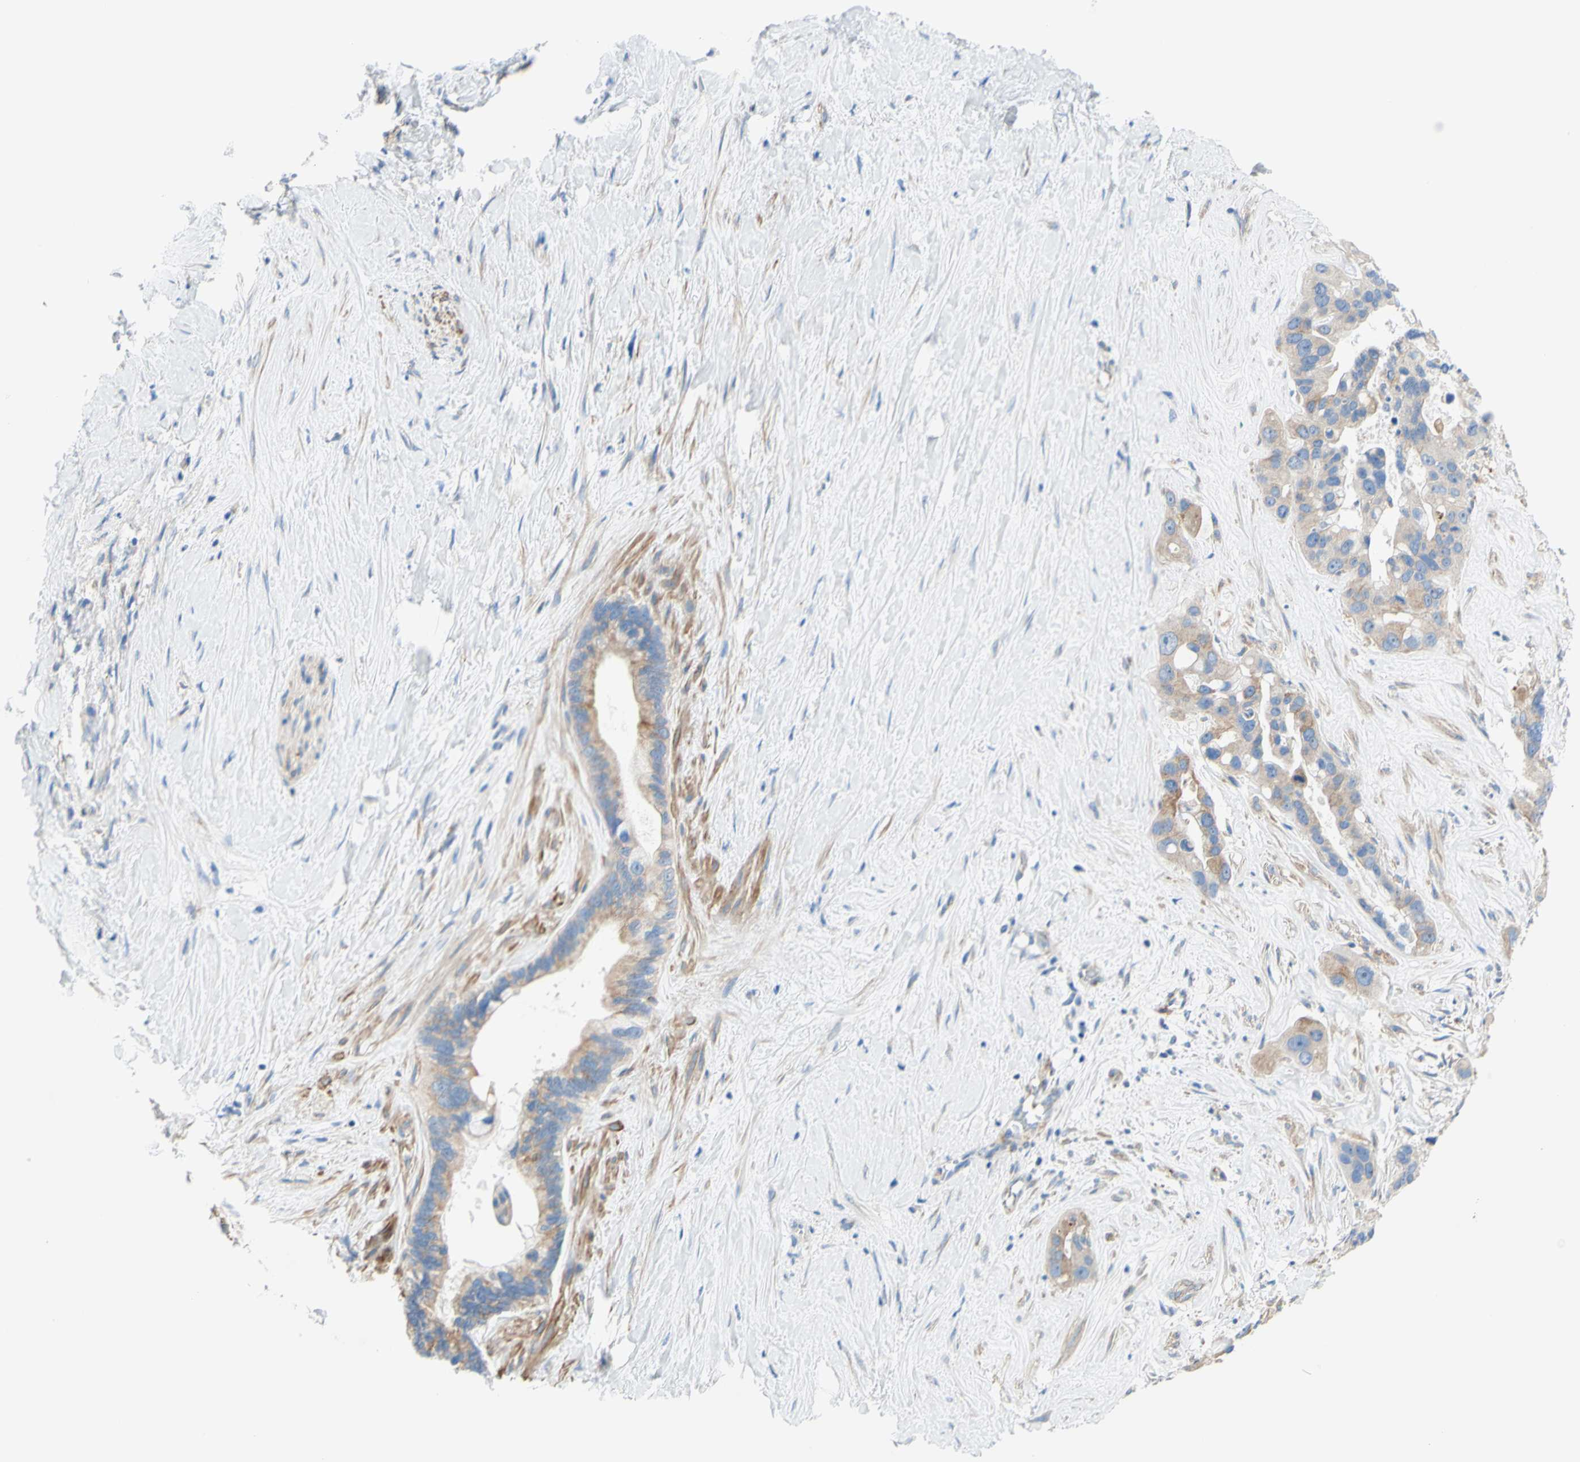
{"staining": {"intensity": "moderate", "quantity": "25%-75%", "location": "cytoplasmic/membranous"}, "tissue": "liver cancer", "cell_type": "Tumor cells", "image_type": "cancer", "snomed": [{"axis": "morphology", "description": "Cholangiocarcinoma"}, {"axis": "topography", "description": "Liver"}], "caption": "An immunohistochemistry micrograph of tumor tissue is shown. Protein staining in brown shows moderate cytoplasmic/membranous positivity in cholangiocarcinoma (liver) within tumor cells.", "gene": "RETREG2", "patient": {"sex": "female", "age": 65}}